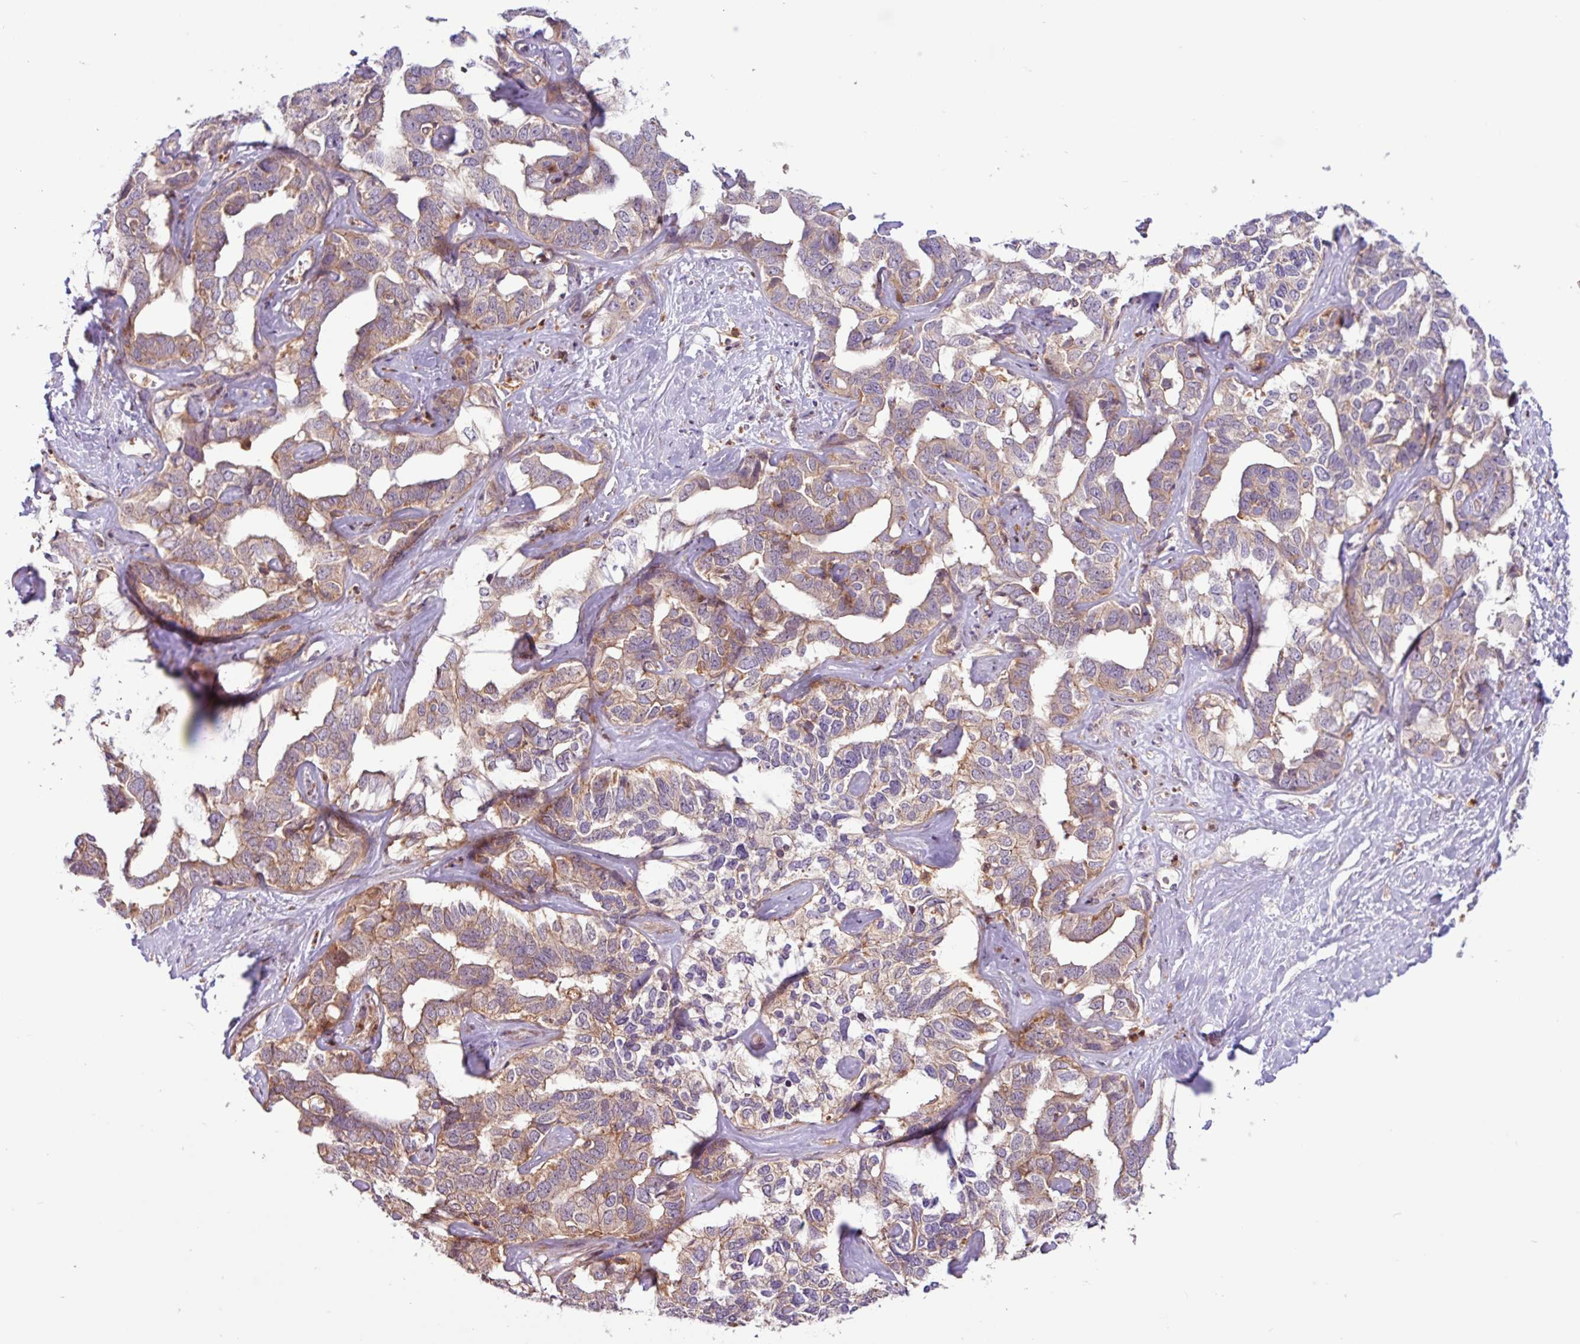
{"staining": {"intensity": "weak", "quantity": "25%-75%", "location": "cytoplasmic/membranous"}, "tissue": "liver cancer", "cell_type": "Tumor cells", "image_type": "cancer", "snomed": [{"axis": "morphology", "description": "Cholangiocarcinoma"}, {"axis": "topography", "description": "Liver"}], "caption": "Weak cytoplasmic/membranous positivity for a protein is appreciated in about 25%-75% of tumor cells of liver cancer using immunohistochemistry (IHC).", "gene": "ACTR3", "patient": {"sex": "male", "age": 59}}